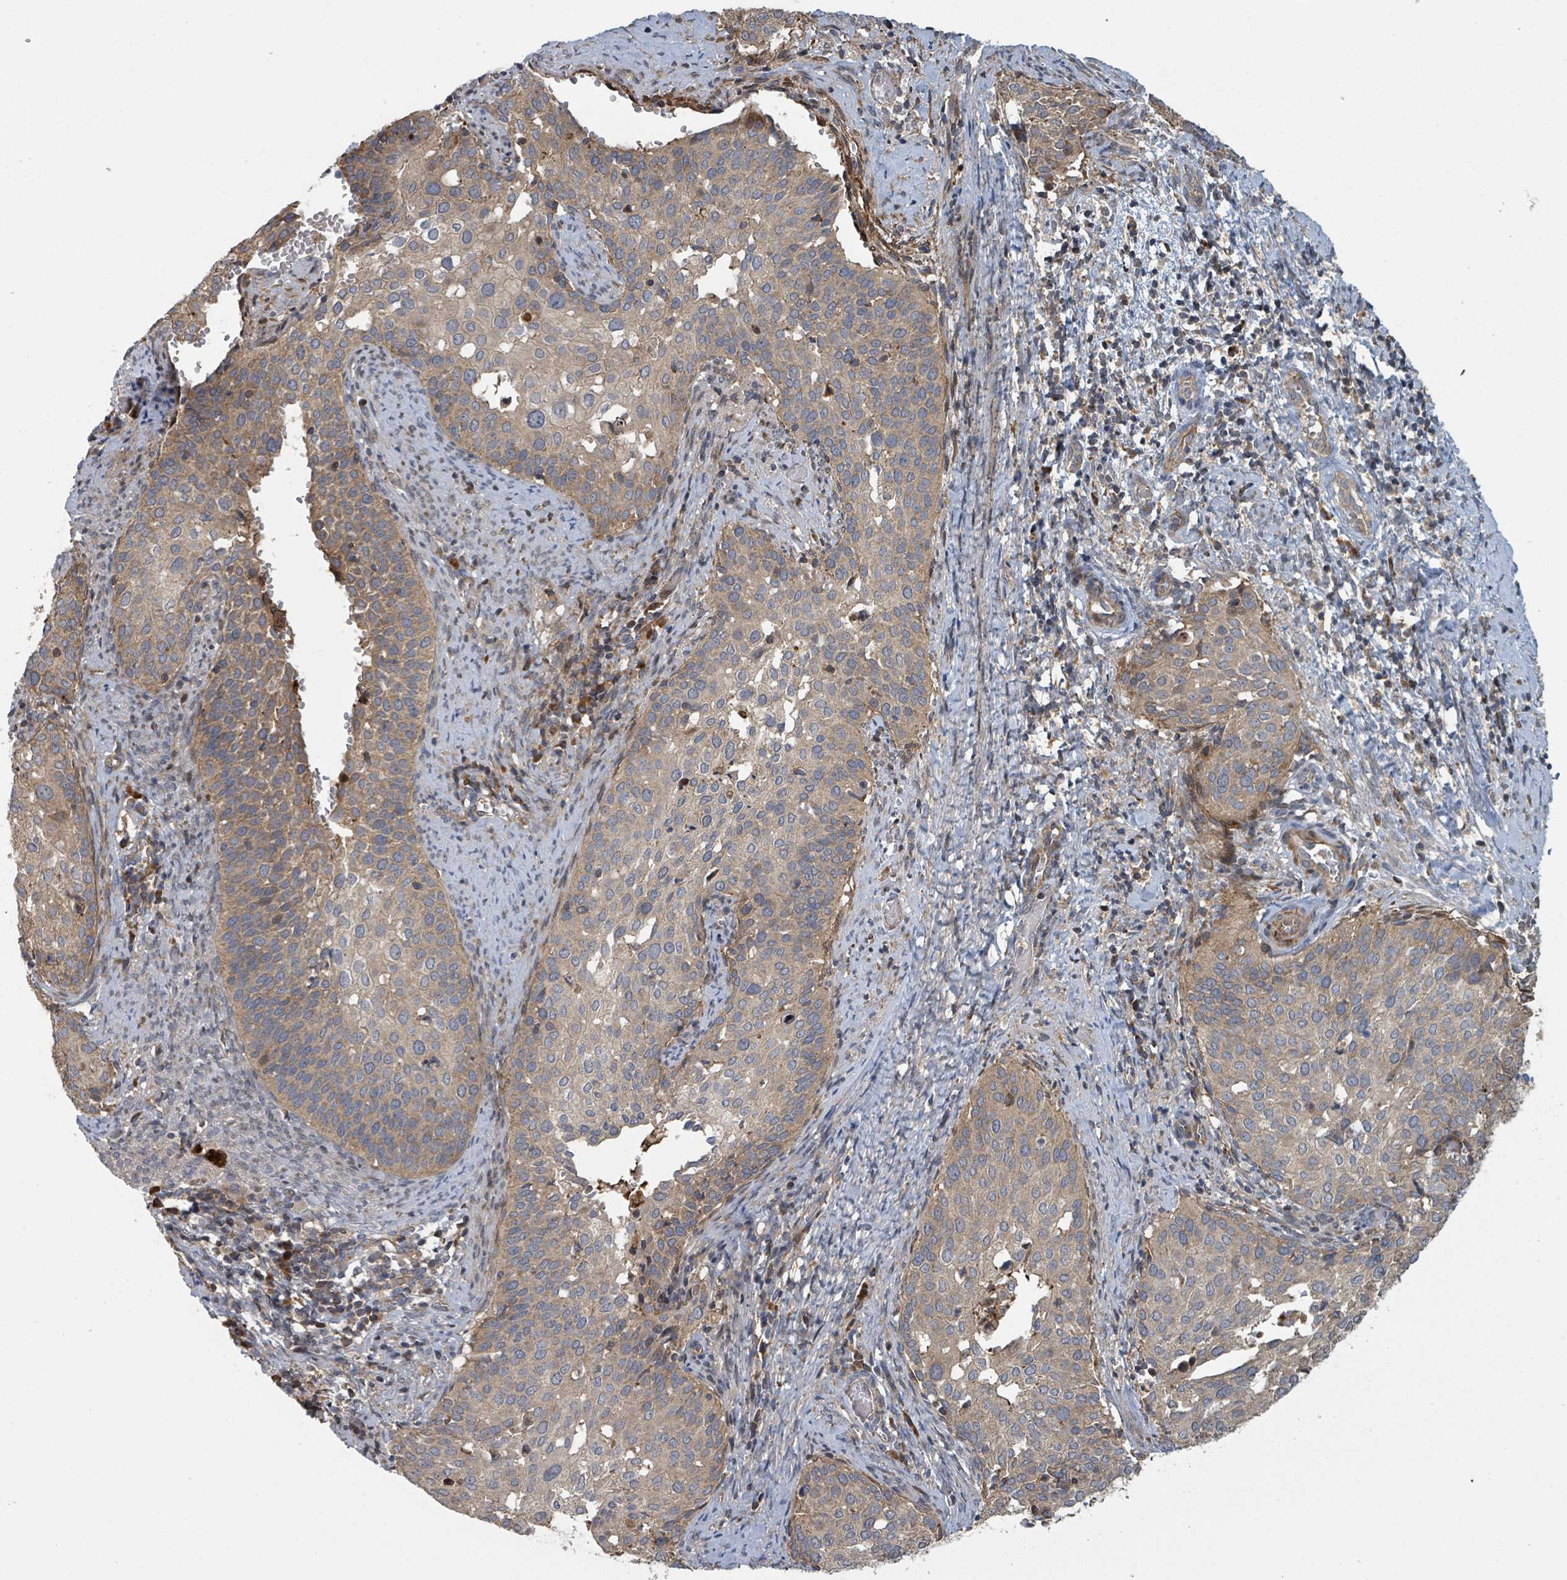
{"staining": {"intensity": "moderate", "quantity": "<25%", "location": "cytoplasmic/membranous"}, "tissue": "cervical cancer", "cell_type": "Tumor cells", "image_type": "cancer", "snomed": [{"axis": "morphology", "description": "Squamous cell carcinoma, NOS"}, {"axis": "topography", "description": "Cervix"}], "caption": "Tumor cells demonstrate moderate cytoplasmic/membranous positivity in approximately <25% of cells in cervical cancer. (DAB IHC, brown staining for protein, blue staining for nuclei).", "gene": "DPM1", "patient": {"sex": "female", "age": 44}}